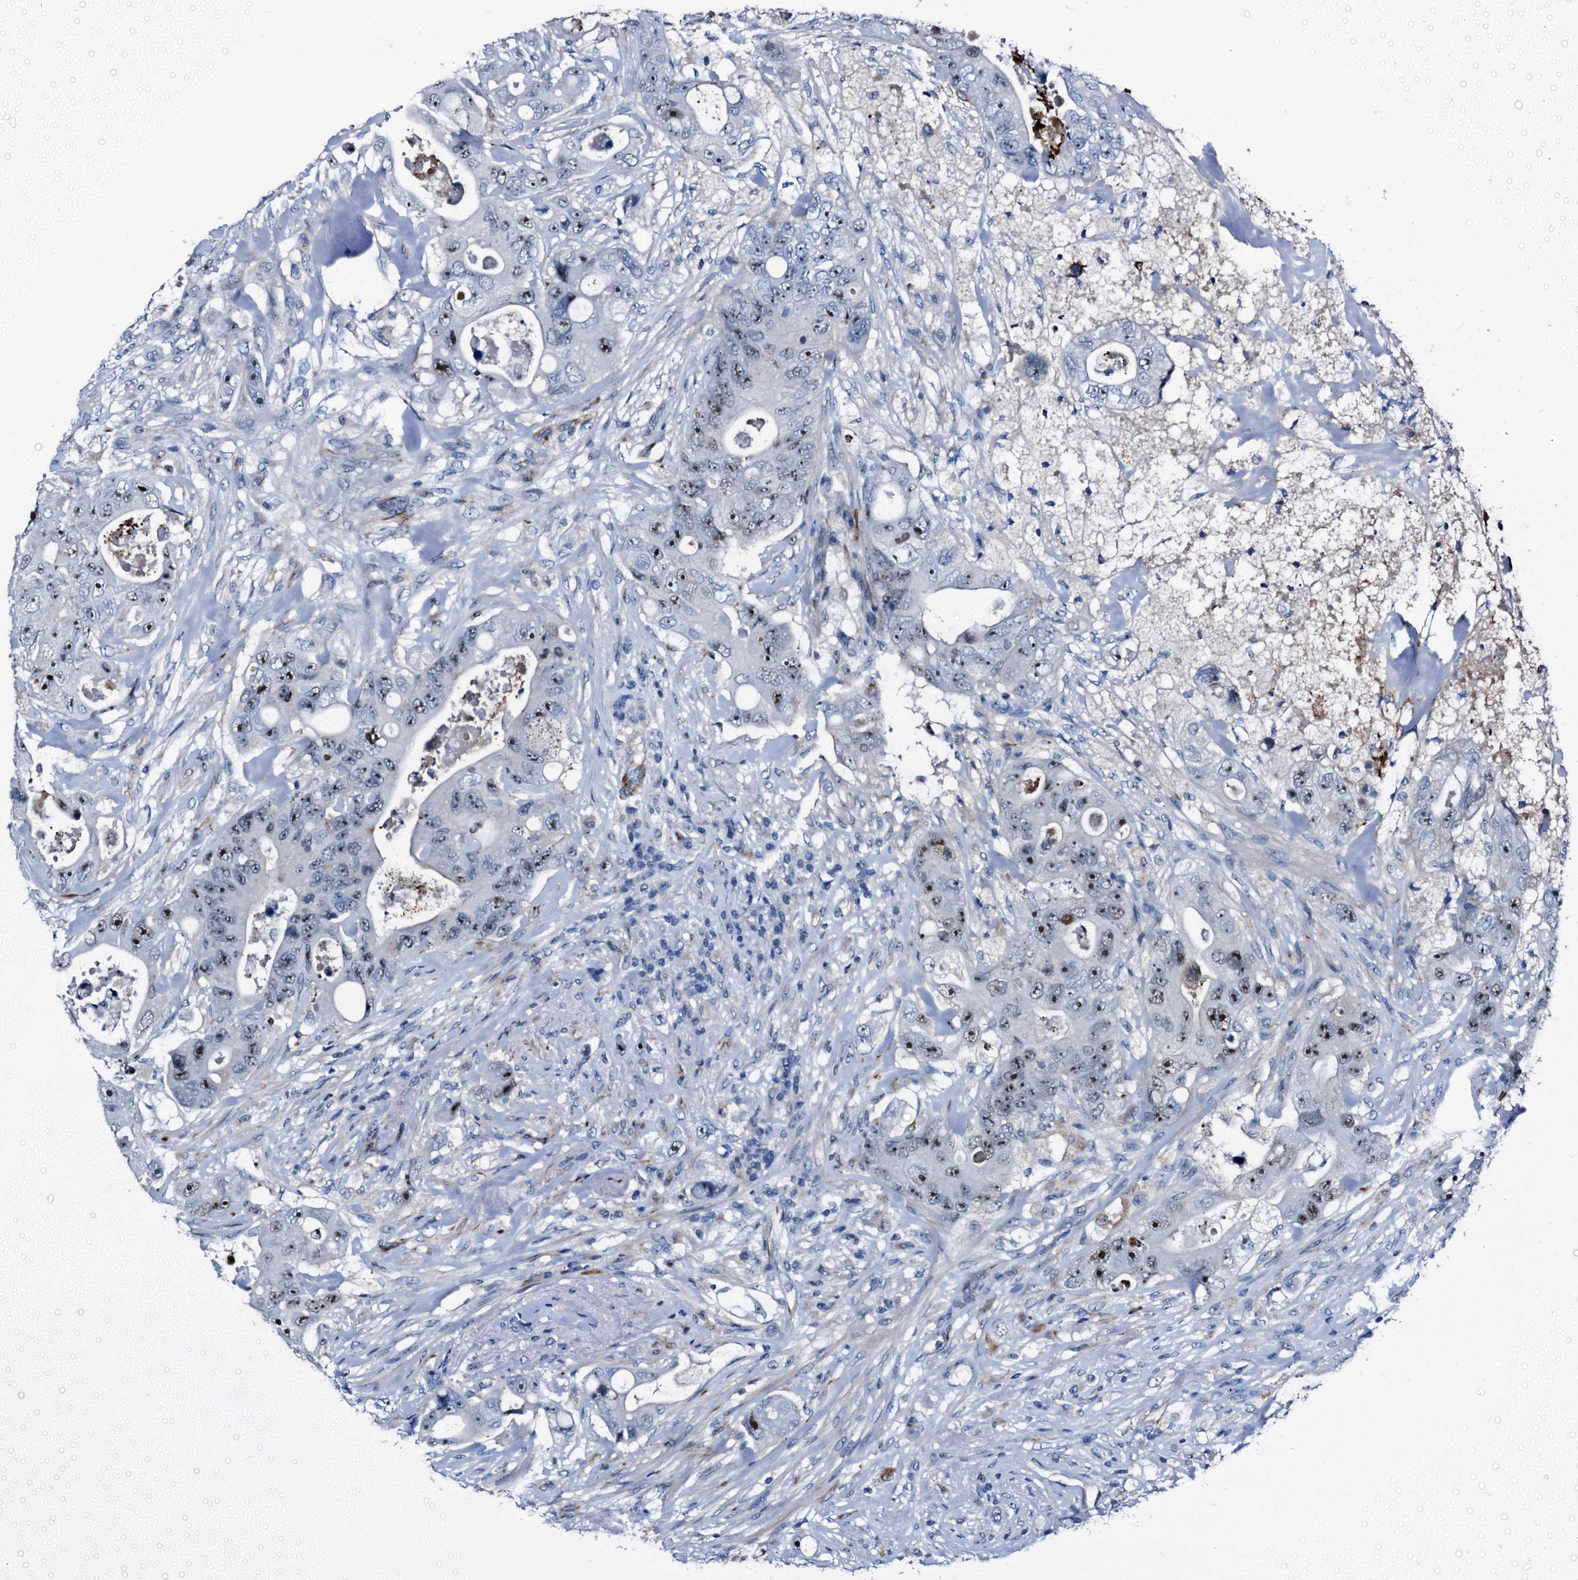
{"staining": {"intensity": "moderate", "quantity": ">75%", "location": "nuclear"}, "tissue": "colorectal cancer", "cell_type": "Tumor cells", "image_type": "cancer", "snomed": [{"axis": "morphology", "description": "Adenocarcinoma, NOS"}, {"axis": "topography", "description": "Colon"}], "caption": "Human colorectal cancer stained with a protein marker demonstrates moderate staining in tumor cells.", "gene": "EMG1", "patient": {"sex": "female", "age": 46}}